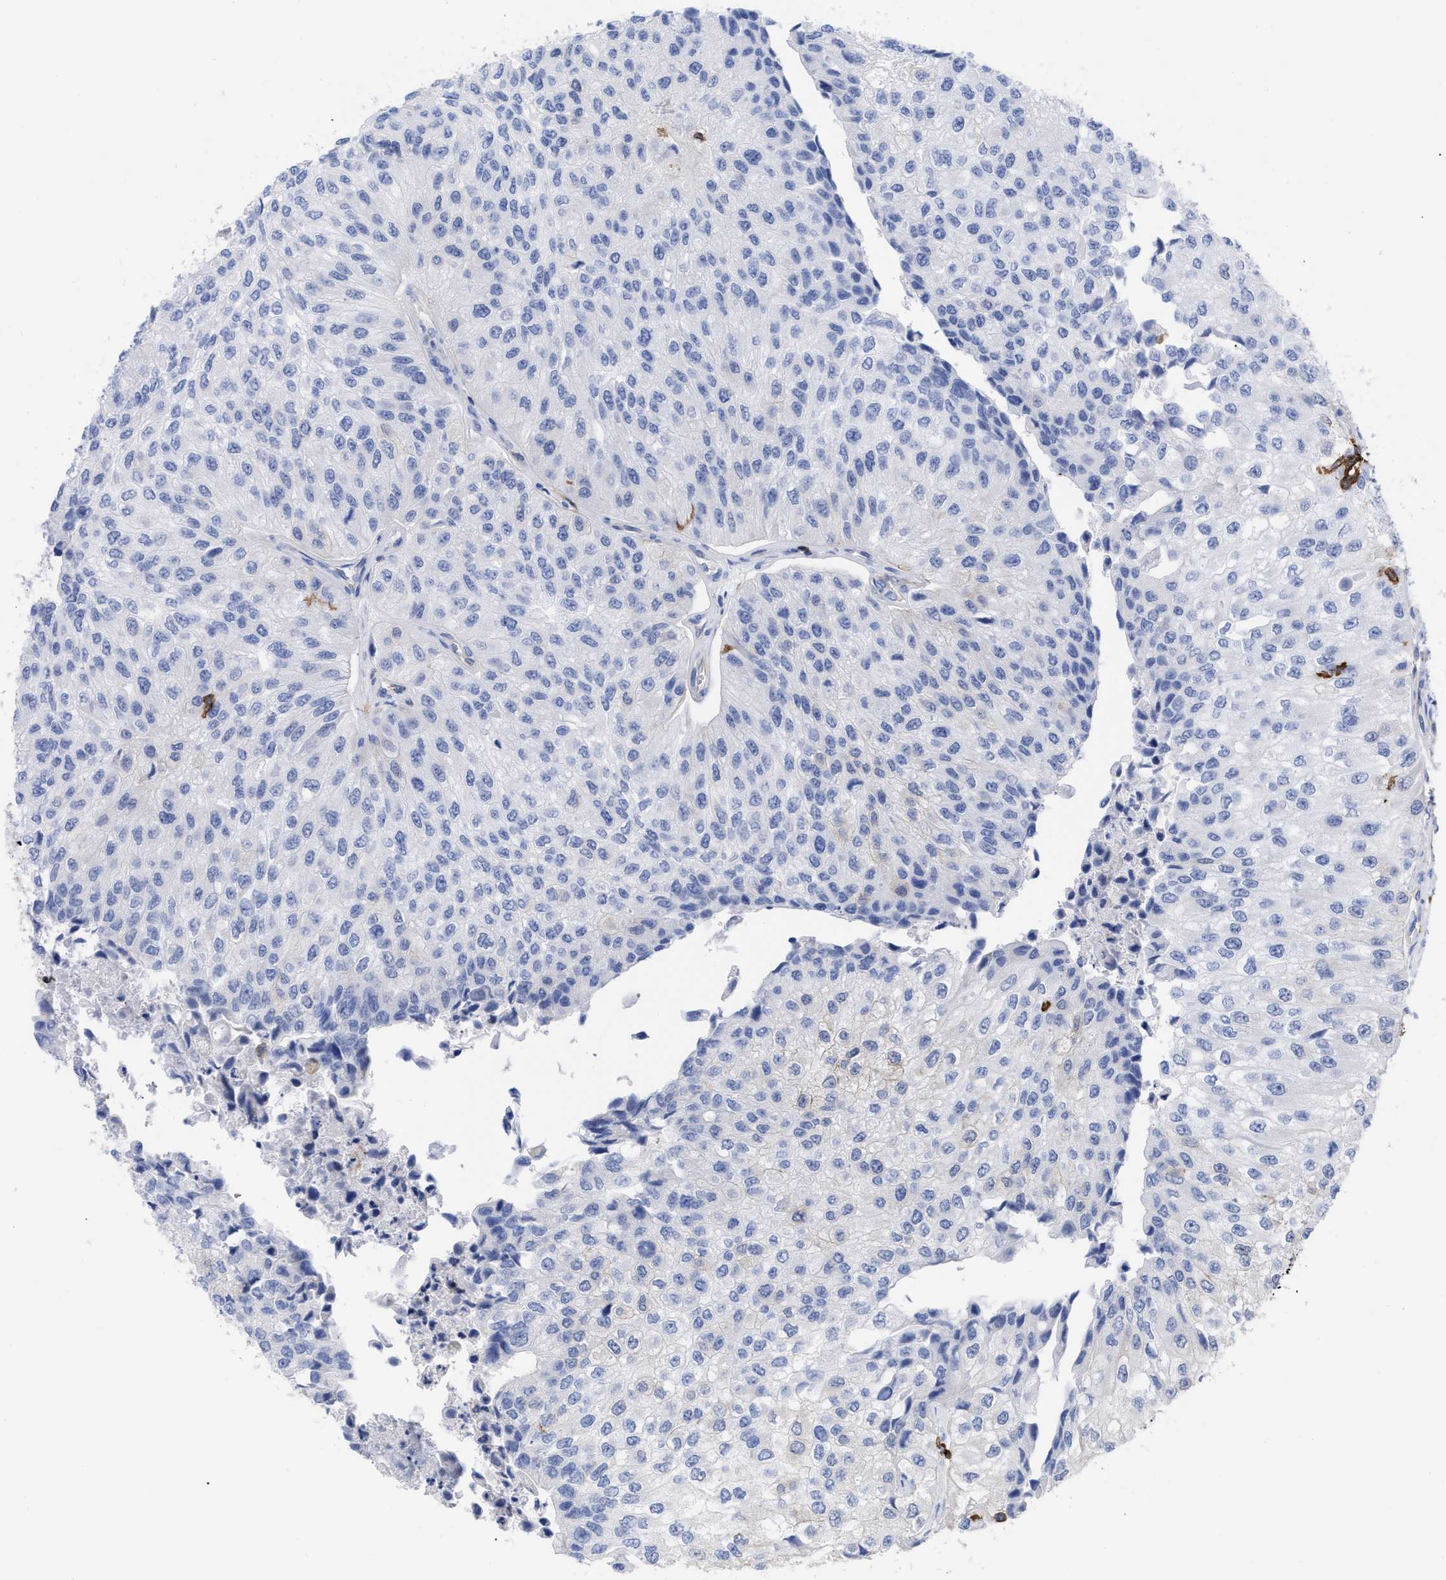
{"staining": {"intensity": "negative", "quantity": "none", "location": "none"}, "tissue": "urothelial cancer", "cell_type": "Tumor cells", "image_type": "cancer", "snomed": [{"axis": "morphology", "description": "Urothelial carcinoma, High grade"}, {"axis": "topography", "description": "Kidney"}, {"axis": "topography", "description": "Urinary bladder"}], "caption": "This is an immunohistochemistry image of human urothelial cancer. There is no positivity in tumor cells.", "gene": "HCLS1", "patient": {"sex": "male", "age": 77}}